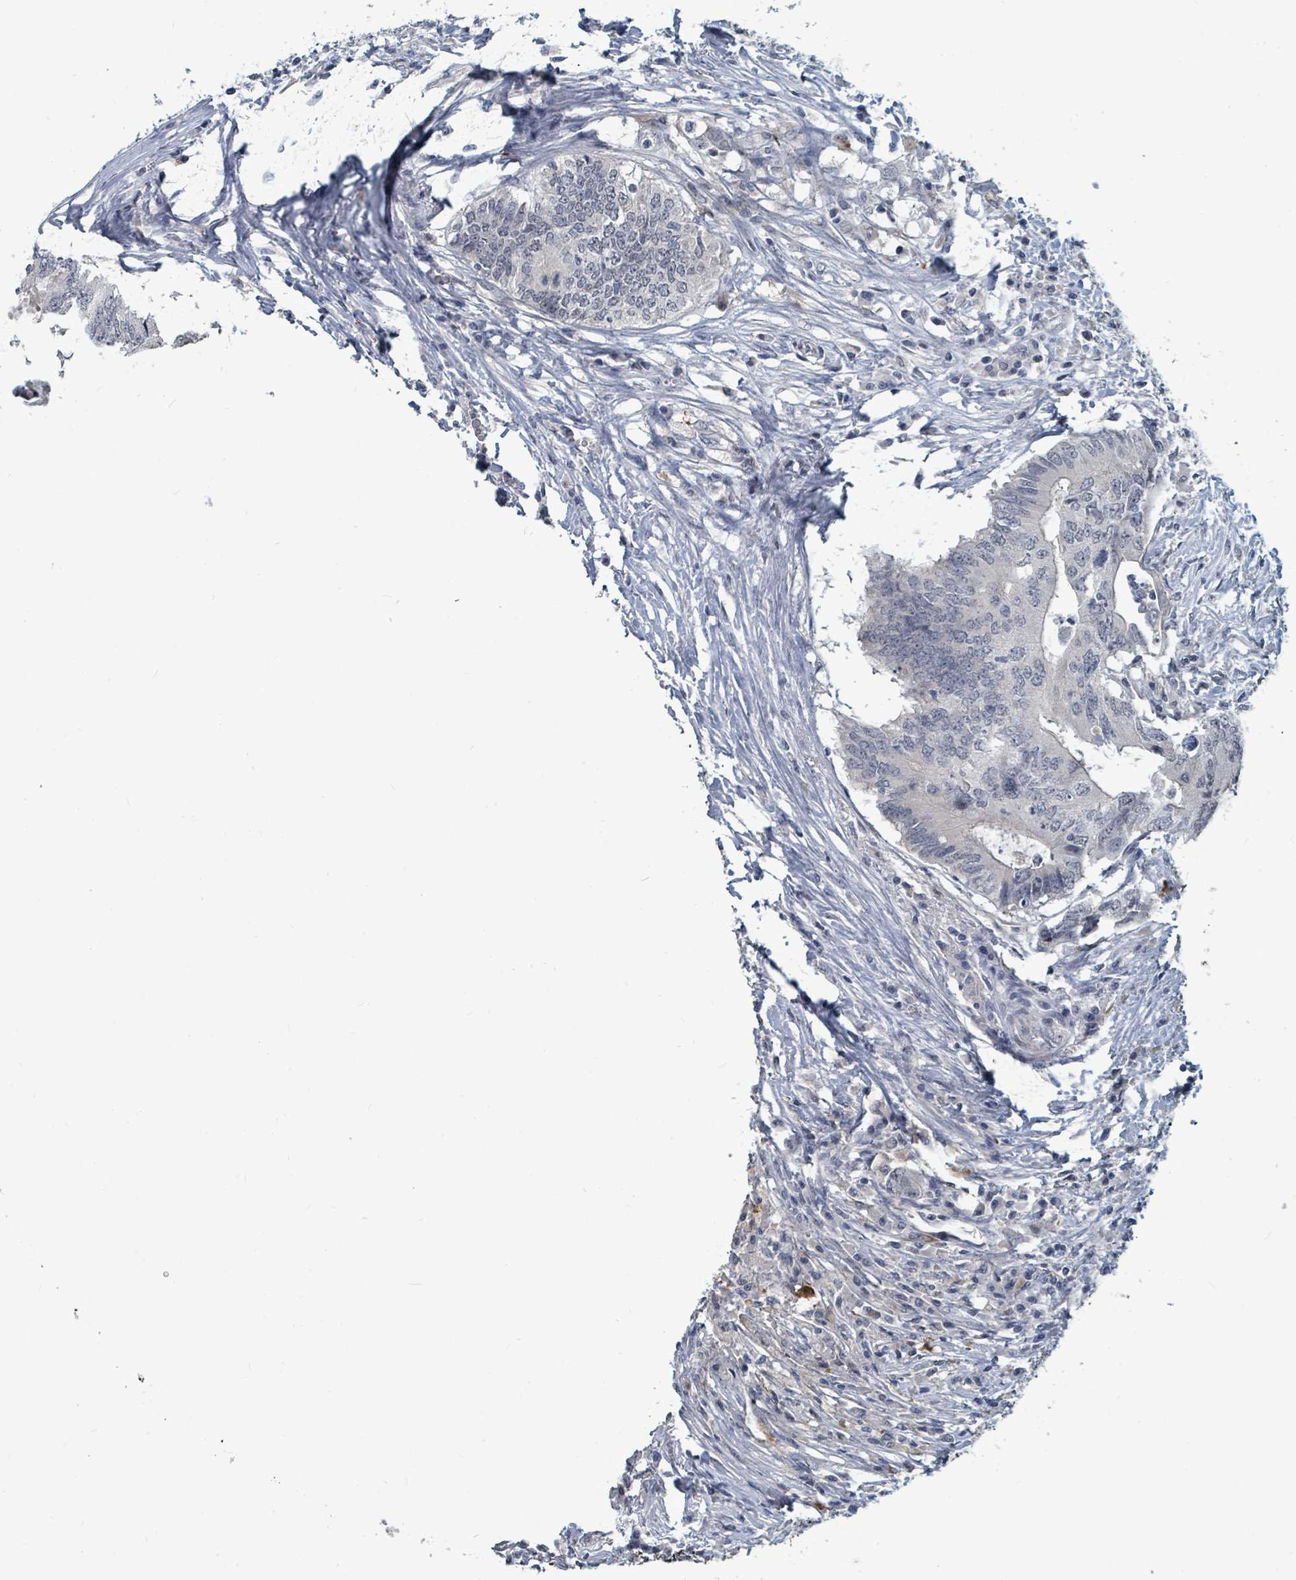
{"staining": {"intensity": "negative", "quantity": "none", "location": "none"}, "tissue": "colorectal cancer", "cell_type": "Tumor cells", "image_type": "cancer", "snomed": [{"axis": "morphology", "description": "Adenocarcinoma, NOS"}, {"axis": "topography", "description": "Colon"}], "caption": "High power microscopy micrograph of an immunohistochemistry (IHC) image of colorectal cancer, revealing no significant expression in tumor cells. (DAB IHC visualized using brightfield microscopy, high magnification).", "gene": "TRDMT1", "patient": {"sex": "male", "age": 71}}